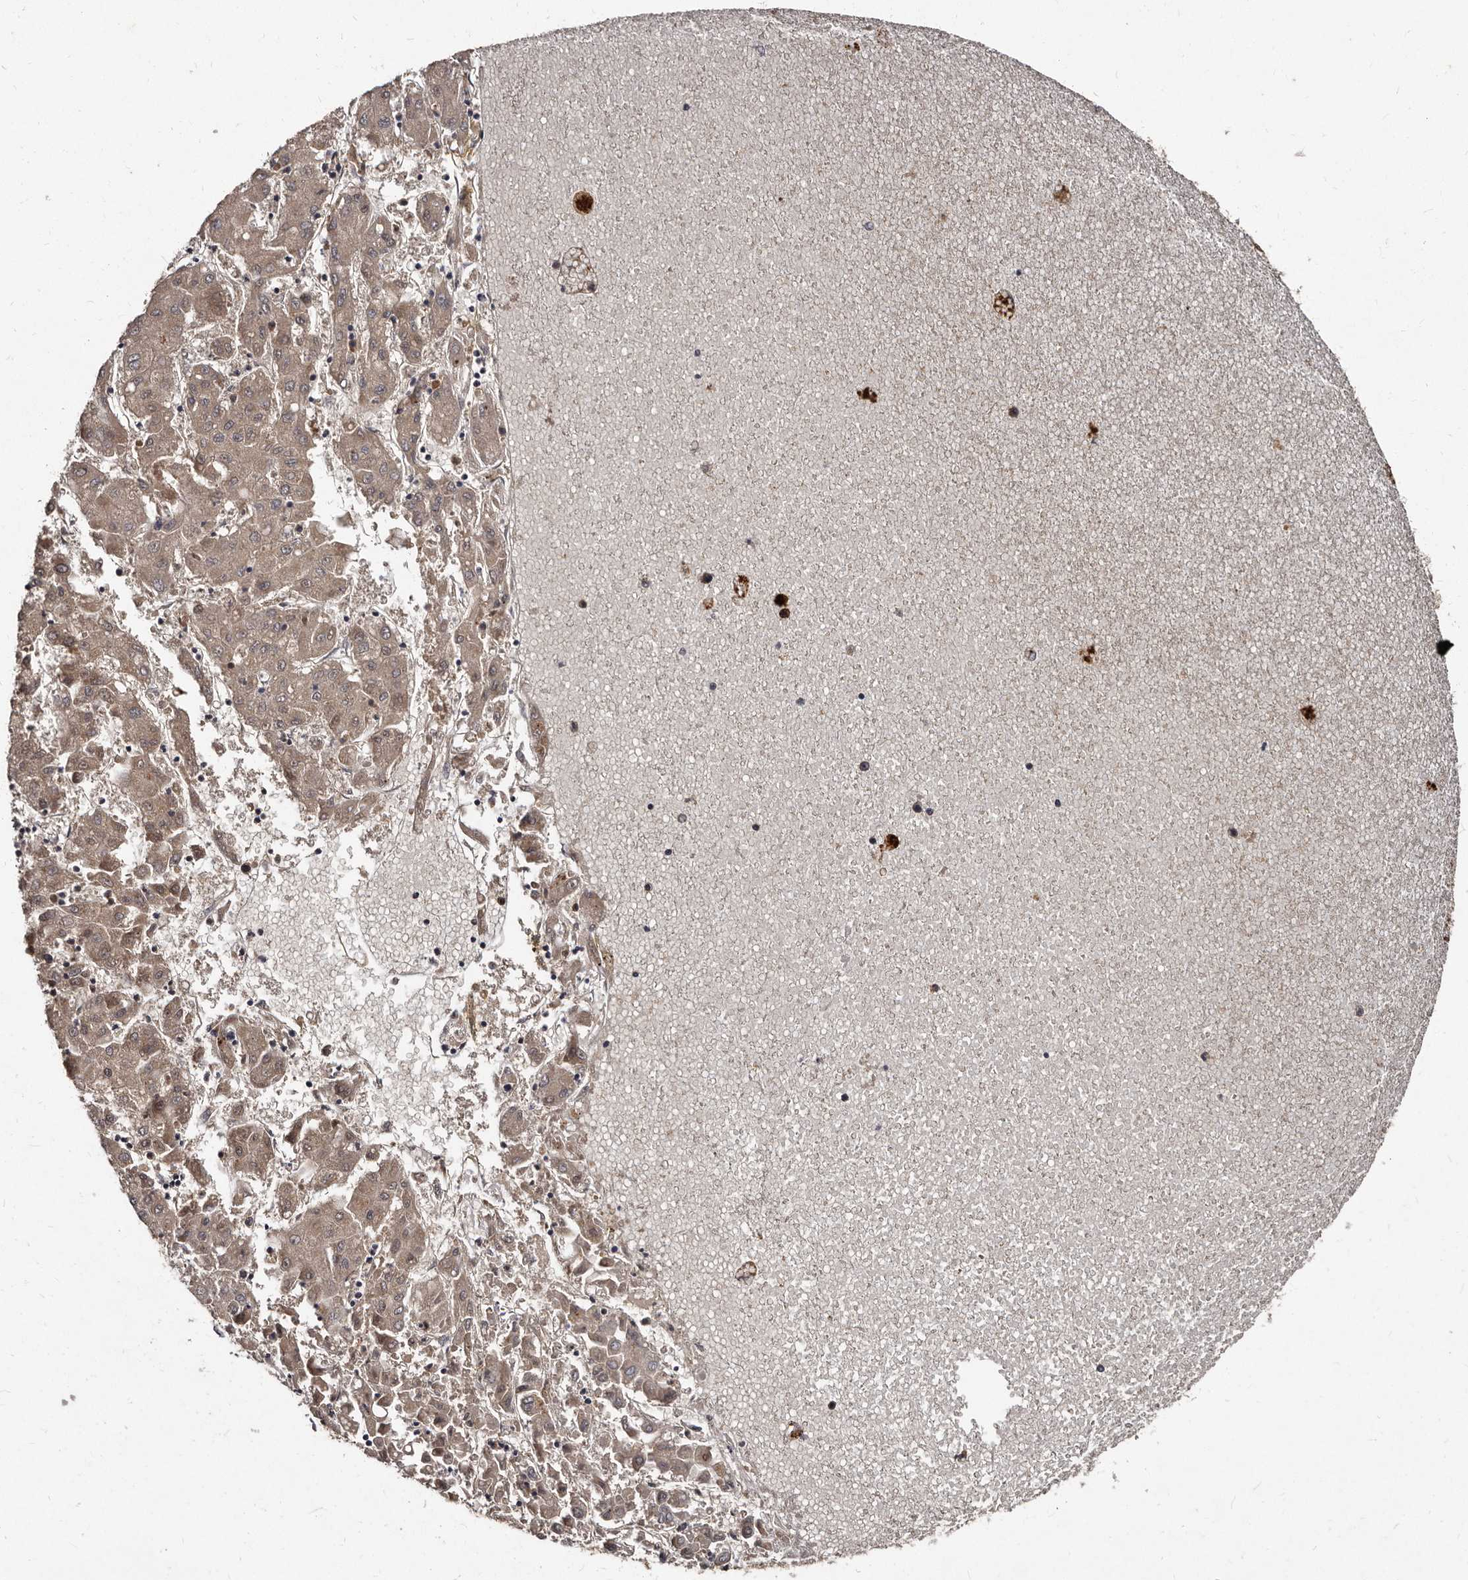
{"staining": {"intensity": "weak", "quantity": ">75%", "location": "cytoplasmic/membranous"}, "tissue": "liver cancer", "cell_type": "Tumor cells", "image_type": "cancer", "snomed": [{"axis": "morphology", "description": "Carcinoma, Hepatocellular, NOS"}, {"axis": "topography", "description": "Liver"}], "caption": "Liver cancer (hepatocellular carcinoma) stained for a protein exhibits weak cytoplasmic/membranous positivity in tumor cells.", "gene": "PMVK", "patient": {"sex": "male", "age": 72}}